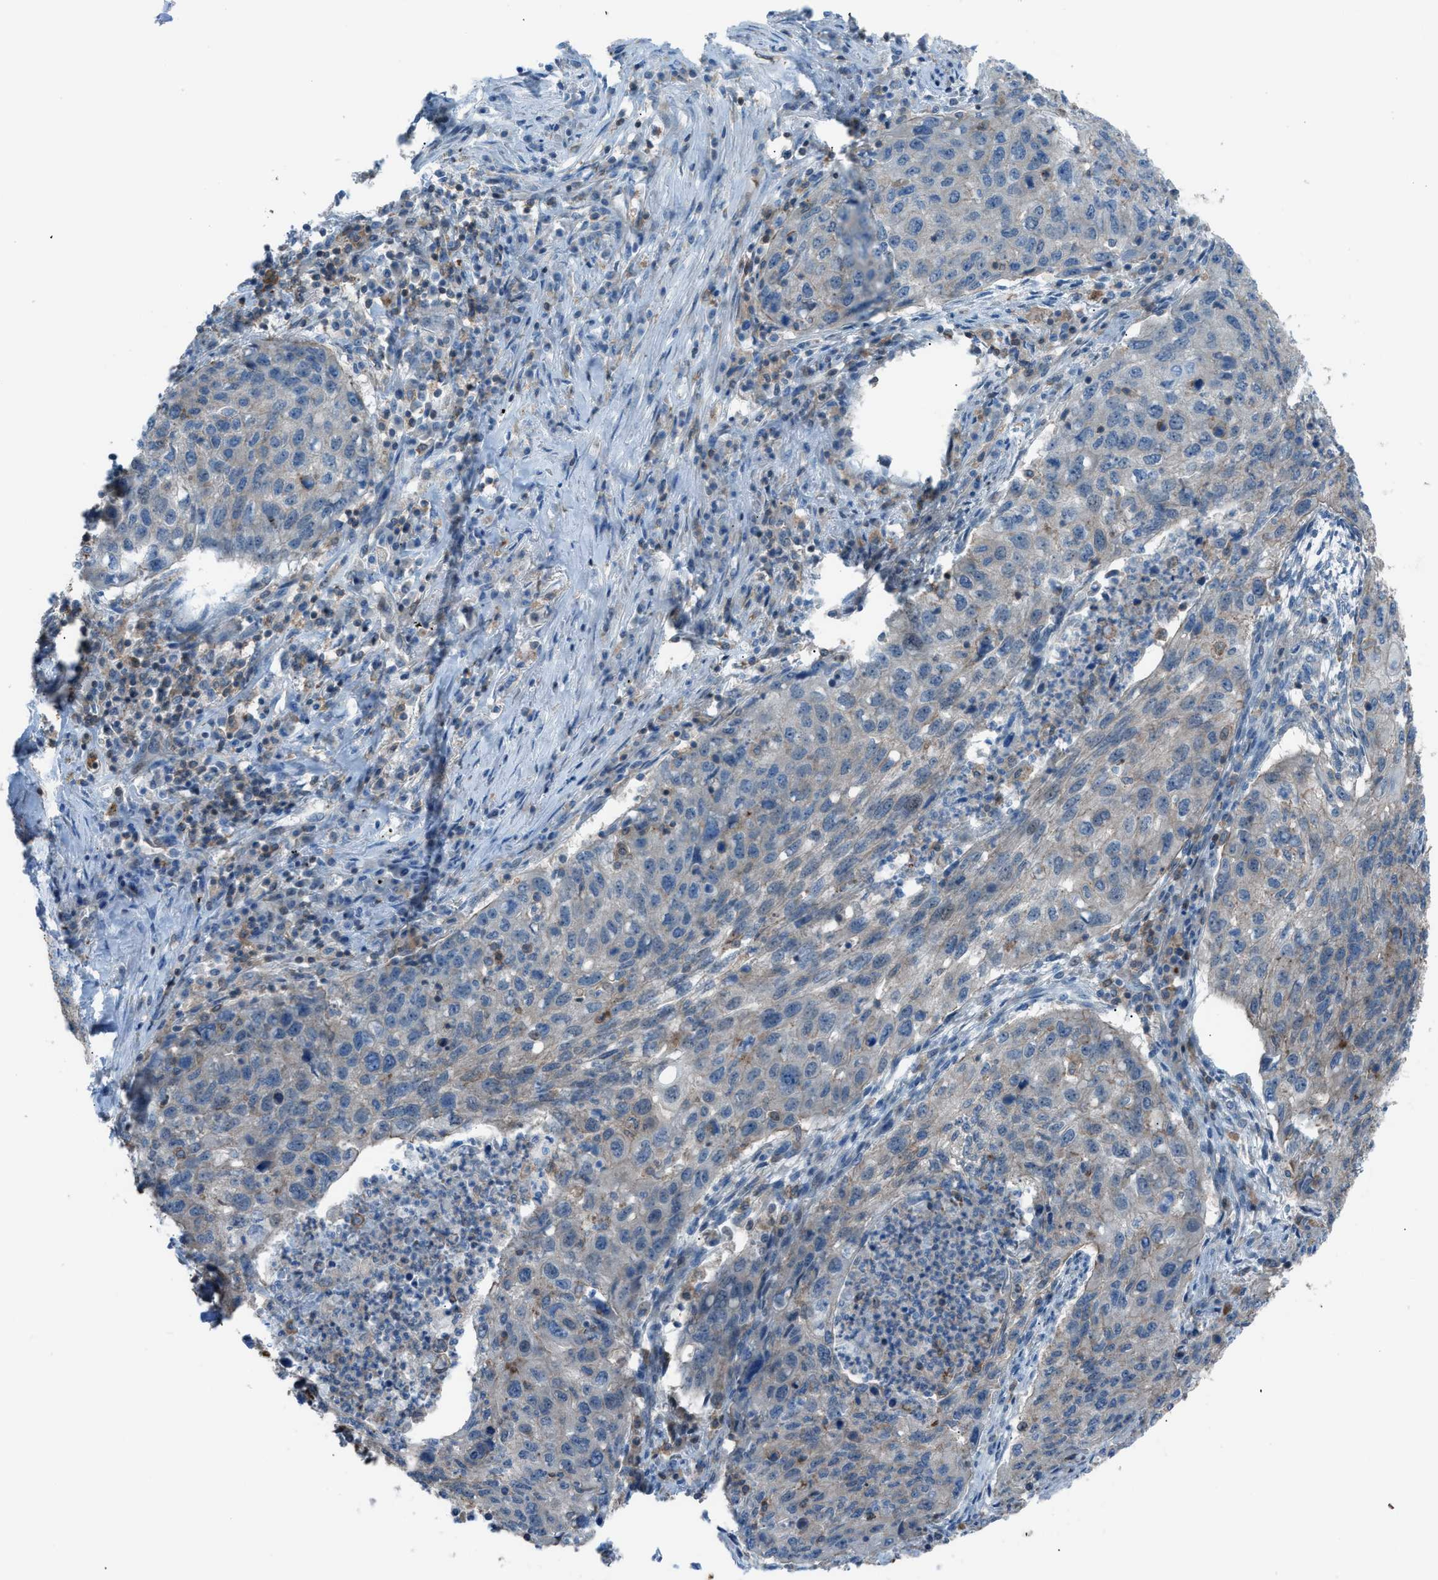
{"staining": {"intensity": "weak", "quantity": "<25%", "location": "cytoplasmic/membranous"}, "tissue": "lung cancer", "cell_type": "Tumor cells", "image_type": "cancer", "snomed": [{"axis": "morphology", "description": "Squamous cell carcinoma, NOS"}, {"axis": "topography", "description": "Lung"}], "caption": "Tumor cells show no significant staining in lung cancer.", "gene": "DYRK1A", "patient": {"sex": "female", "age": 63}}